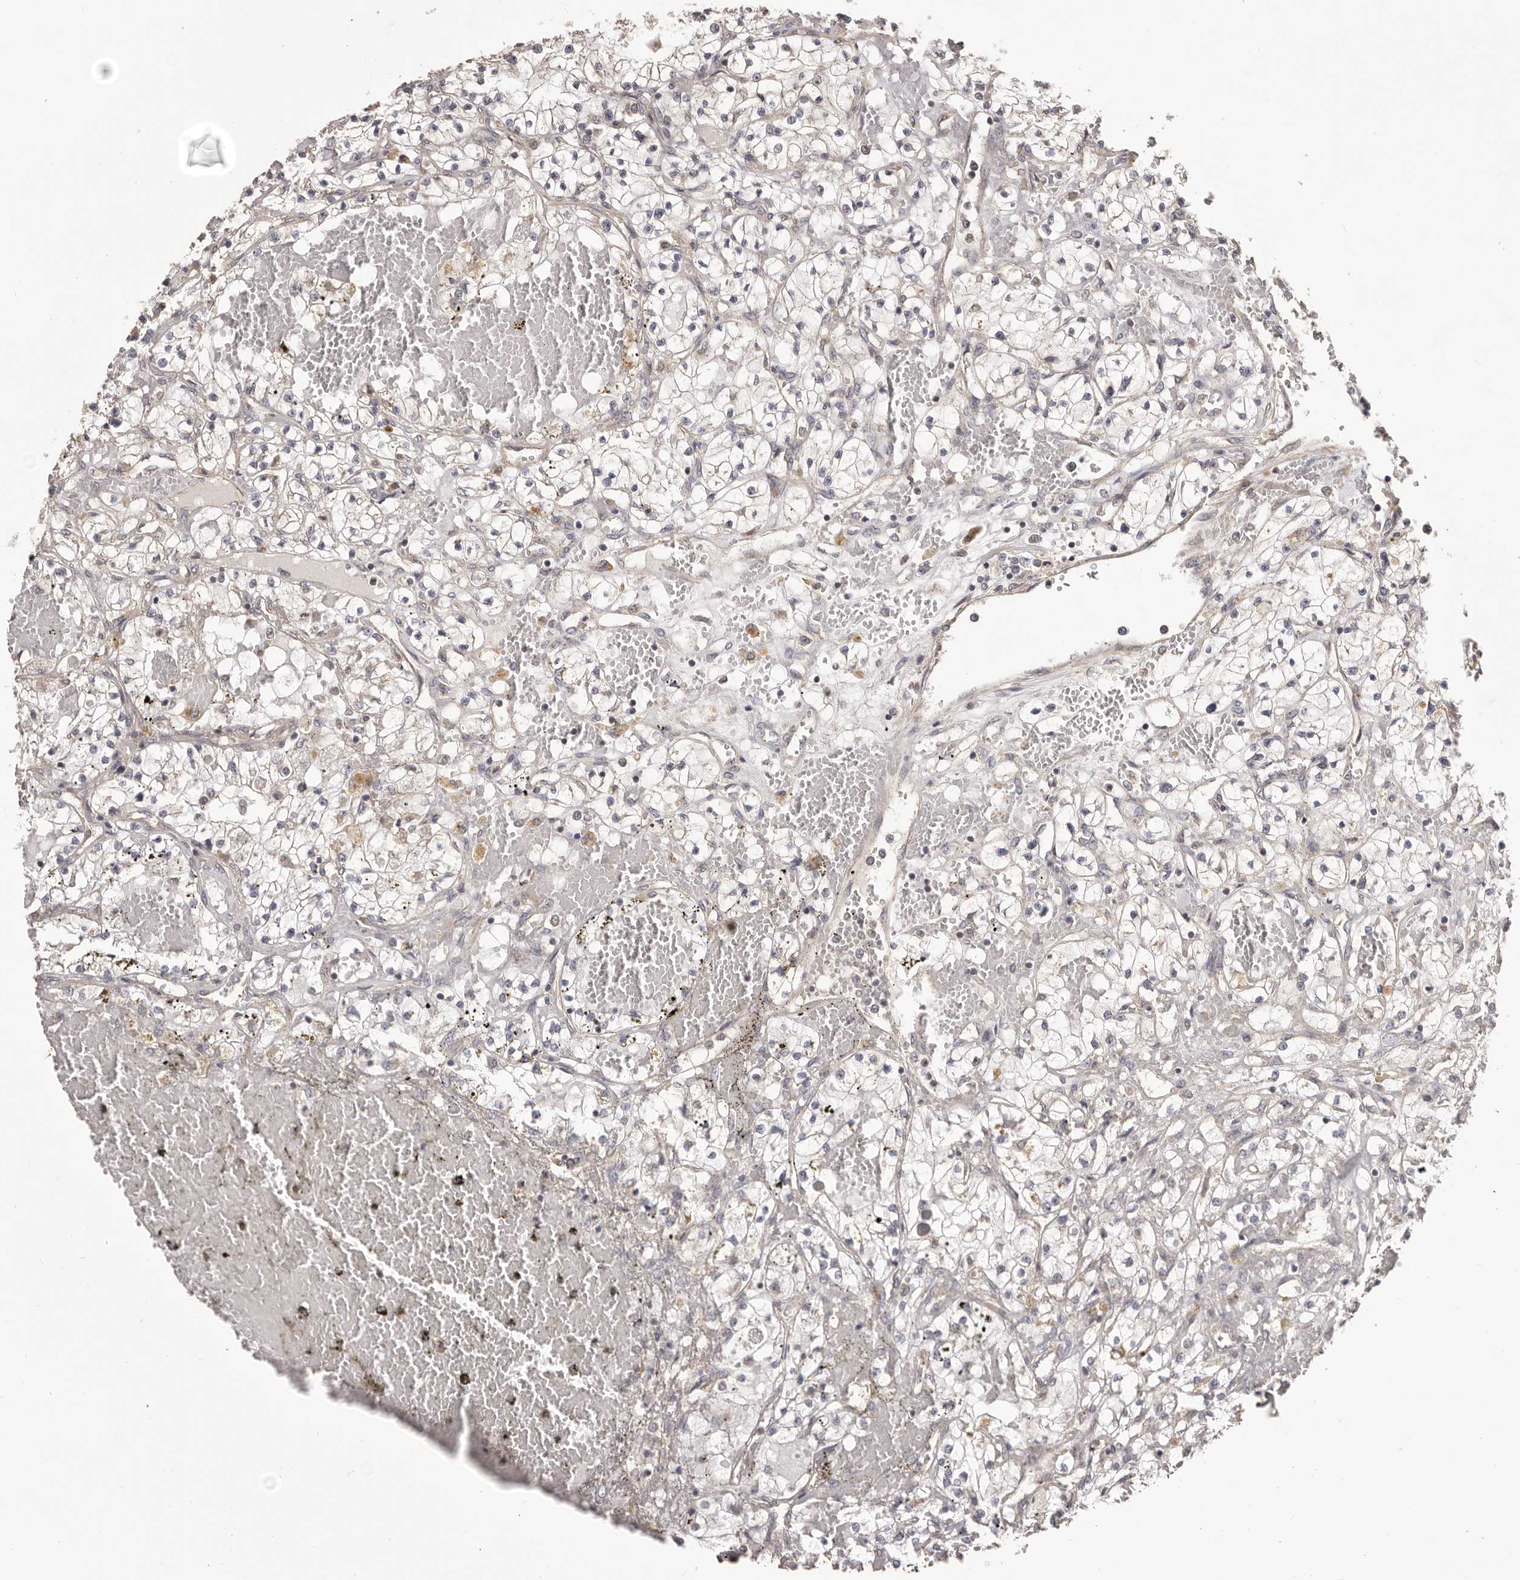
{"staining": {"intensity": "negative", "quantity": "none", "location": "none"}, "tissue": "renal cancer", "cell_type": "Tumor cells", "image_type": "cancer", "snomed": [{"axis": "morphology", "description": "Normal tissue, NOS"}, {"axis": "morphology", "description": "Adenocarcinoma, NOS"}, {"axis": "topography", "description": "Kidney"}], "caption": "Human renal cancer stained for a protein using immunohistochemistry shows no staining in tumor cells.", "gene": "HRH1", "patient": {"sex": "male", "age": 68}}